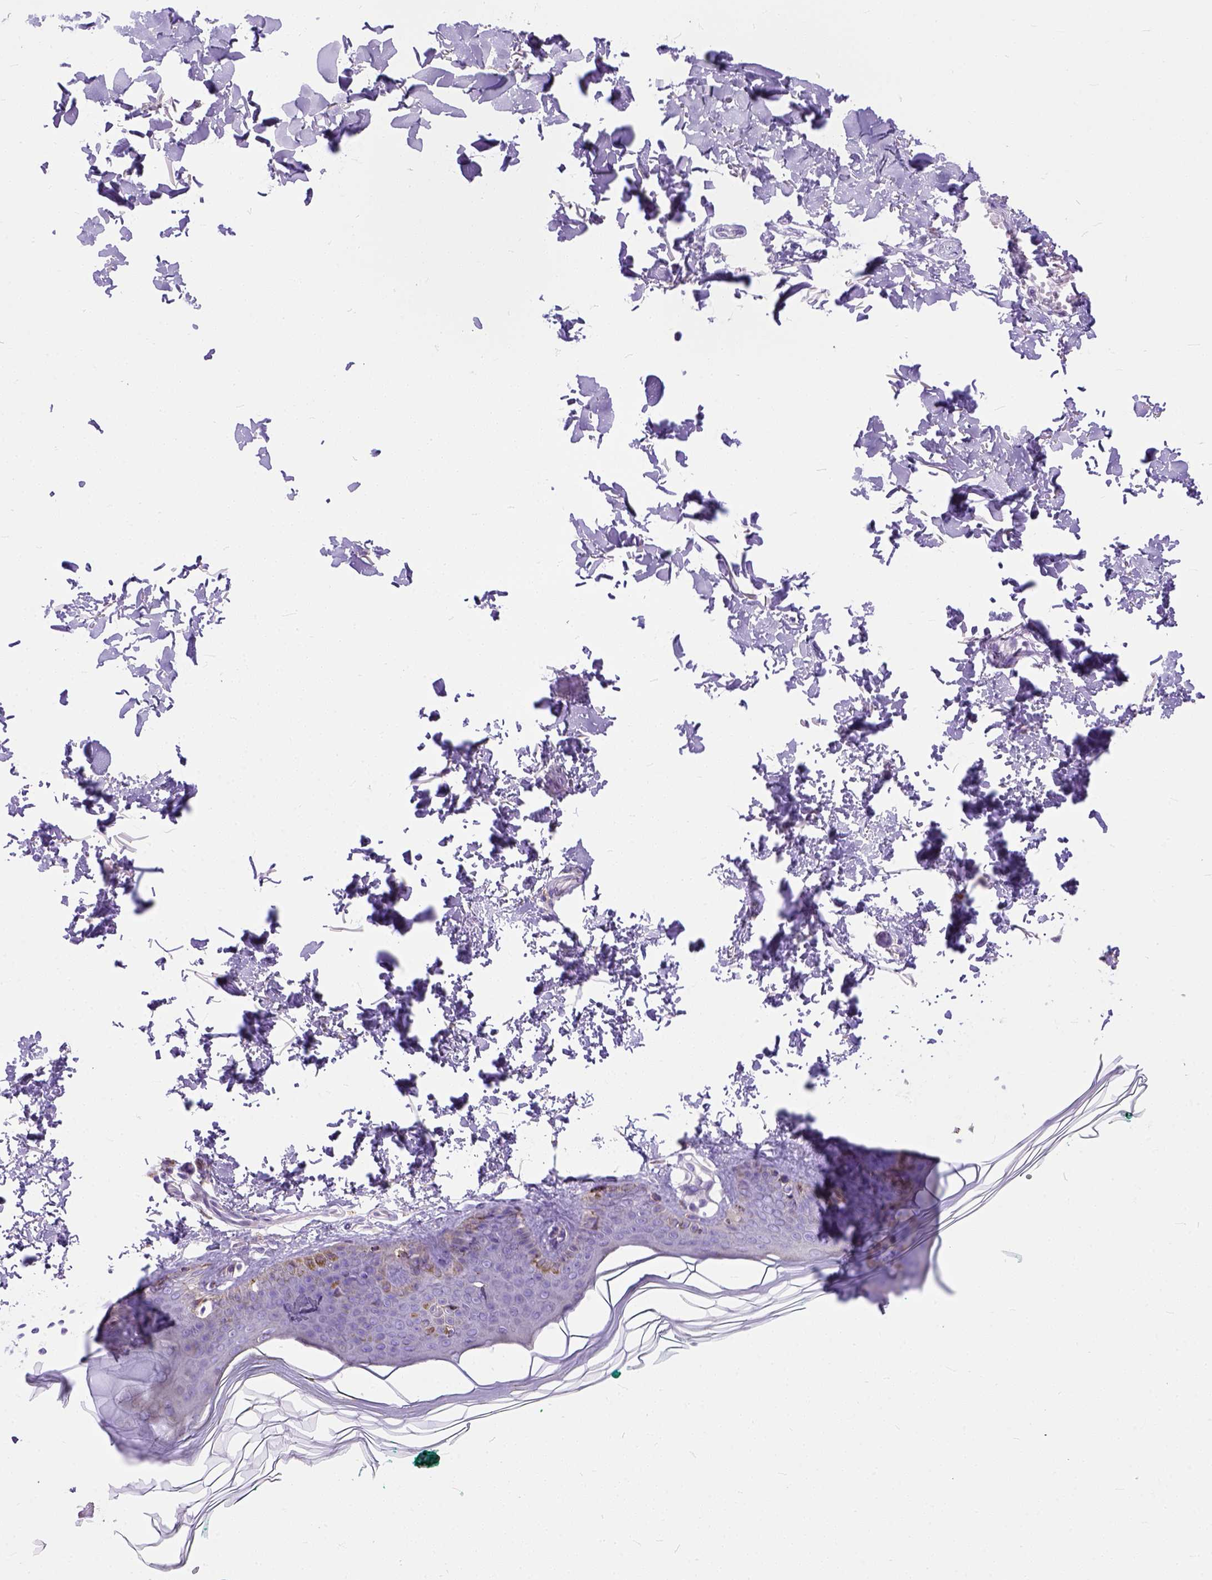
{"staining": {"intensity": "negative", "quantity": "none", "location": "none"}, "tissue": "skin", "cell_type": "Fibroblasts", "image_type": "normal", "snomed": [{"axis": "morphology", "description": "Normal tissue, NOS"}, {"axis": "topography", "description": "Skin"}, {"axis": "topography", "description": "Peripheral nerve tissue"}], "caption": "Fibroblasts show no significant positivity in unremarkable skin. (DAB (3,3'-diaminobenzidine) IHC with hematoxylin counter stain).", "gene": "PLK4", "patient": {"sex": "female", "age": 45}}